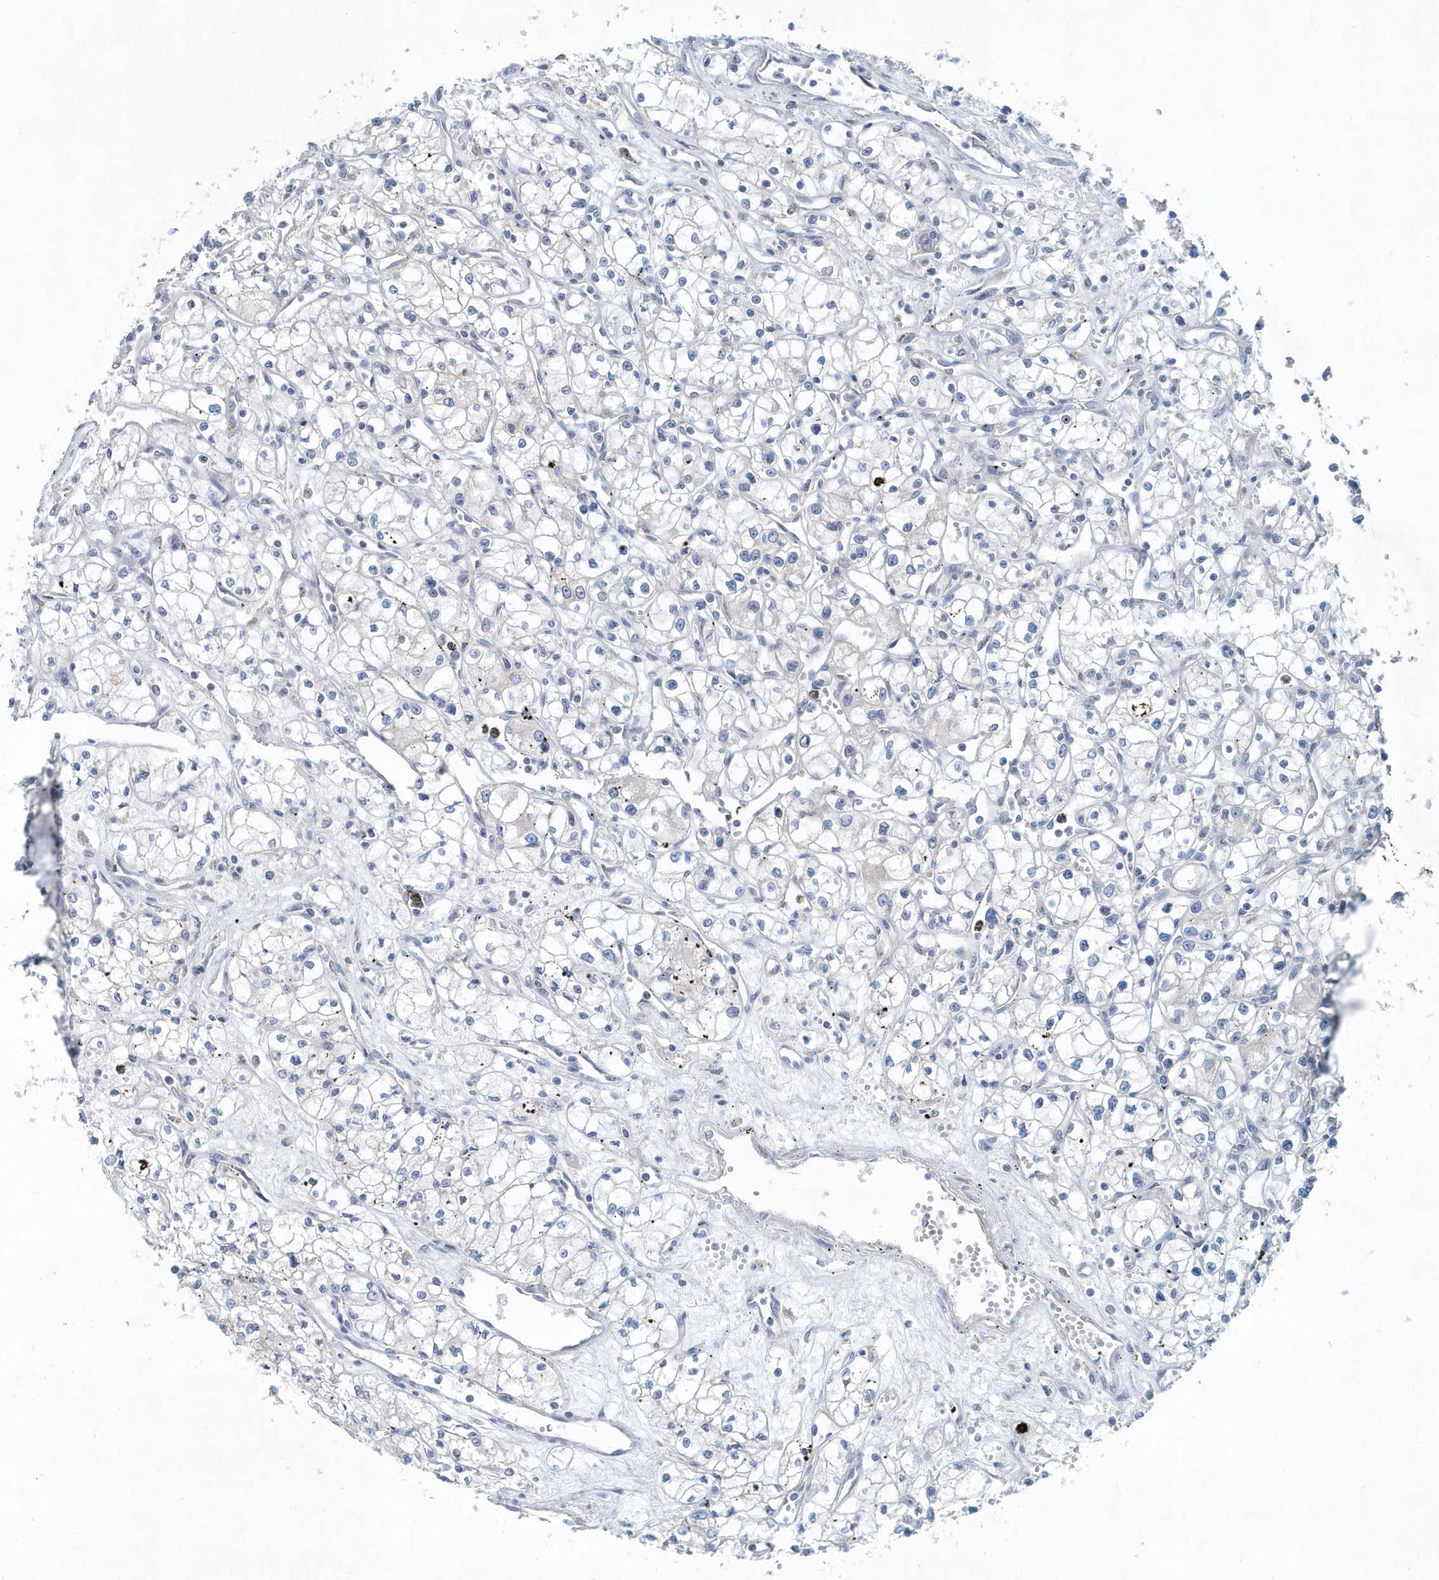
{"staining": {"intensity": "negative", "quantity": "none", "location": "none"}, "tissue": "renal cancer", "cell_type": "Tumor cells", "image_type": "cancer", "snomed": [{"axis": "morphology", "description": "Adenocarcinoma, NOS"}, {"axis": "topography", "description": "Kidney"}], "caption": "Immunohistochemical staining of human adenocarcinoma (renal) exhibits no significant staining in tumor cells.", "gene": "PFN2", "patient": {"sex": "male", "age": 59}}